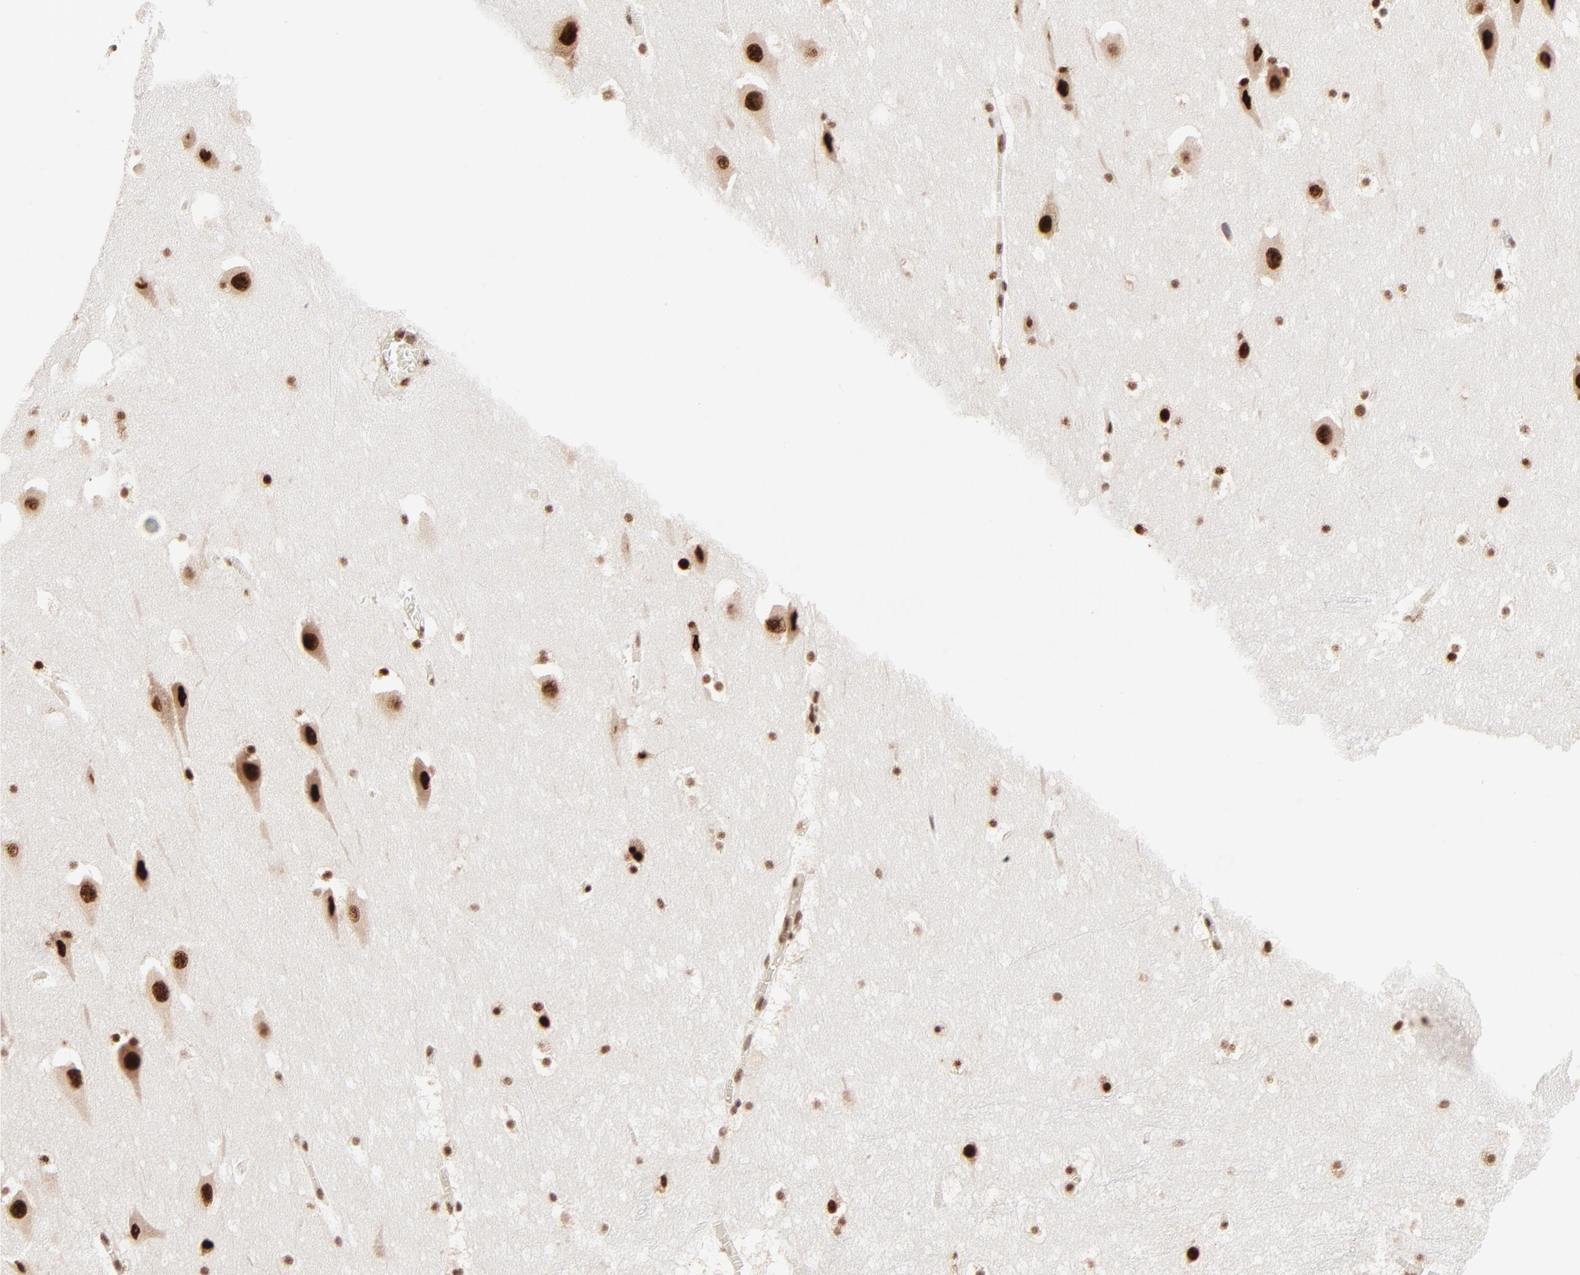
{"staining": {"intensity": "strong", "quantity": ">75%", "location": "nuclear"}, "tissue": "hippocampus", "cell_type": "Glial cells", "image_type": "normal", "snomed": [{"axis": "morphology", "description": "Normal tissue, NOS"}, {"axis": "topography", "description": "Hippocampus"}], "caption": "IHC histopathology image of normal hippocampus: hippocampus stained using immunohistochemistry (IHC) exhibits high levels of strong protein expression localized specifically in the nuclear of glial cells, appearing as a nuclear brown color.", "gene": "TARDBP", "patient": {"sex": "male", "age": 45}}